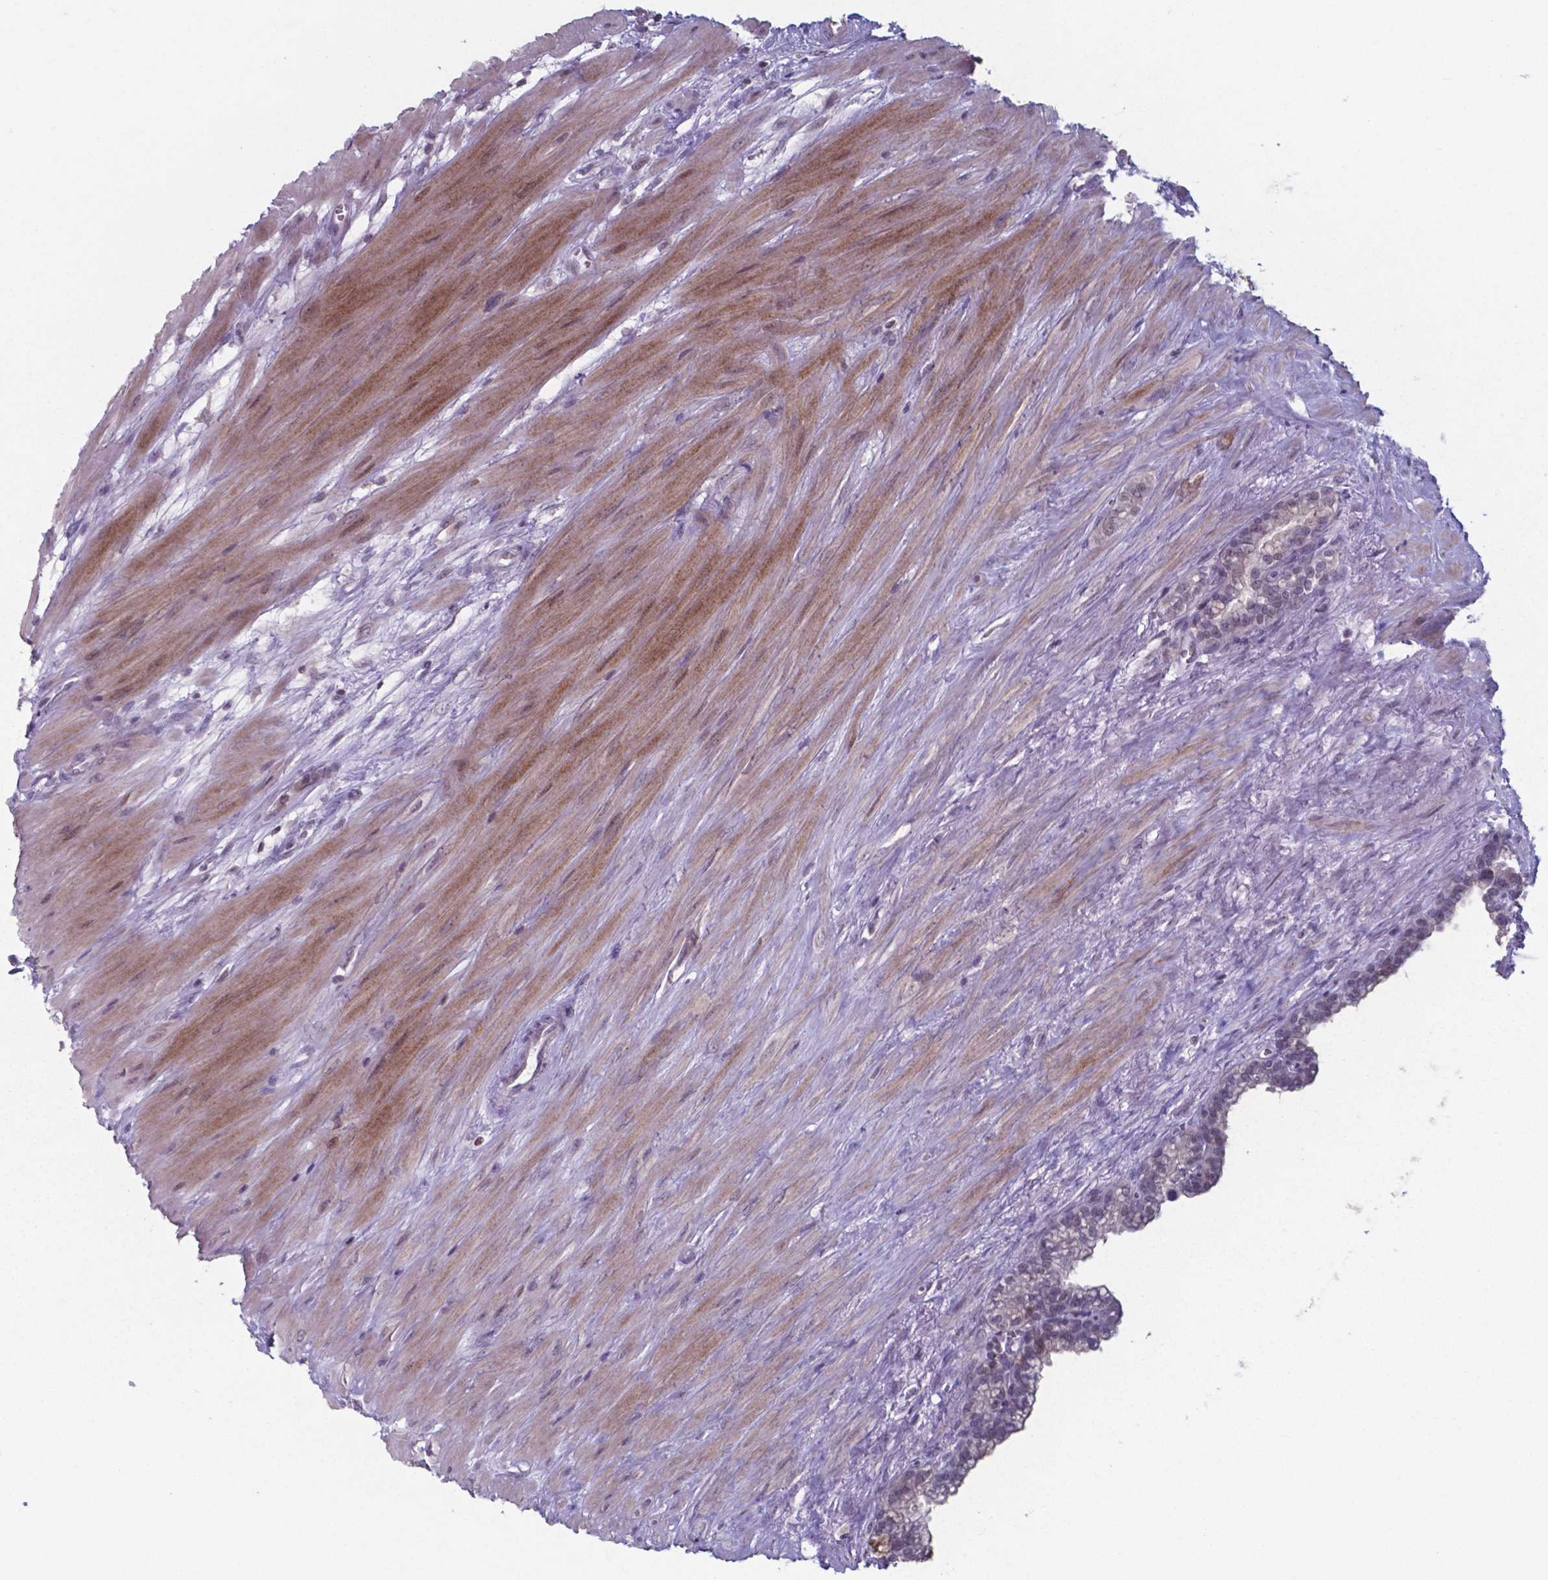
{"staining": {"intensity": "negative", "quantity": "none", "location": "none"}, "tissue": "seminal vesicle", "cell_type": "Glandular cells", "image_type": "normal", "snomed": [{"axis": "morphology", "description": "Normal tissue, NOS"}, {"axis": "morphology", "description": "Urothelial carcinoma, NOS"}, {"axis": "topography", "description": "Urinary bladder"}, {"axis": "topography", "description": "Seminal veicle"}], "caption": "High magnification brightfield microscopy of benign seminal vesicle stained with DAB (3,3'-diaminobenzidine) (brown) and counterstained with hematoxylin (blue): glandular cells show no significant expression.", "gene": "TDP2", "patient": {"sex": "male", "age": 76}}